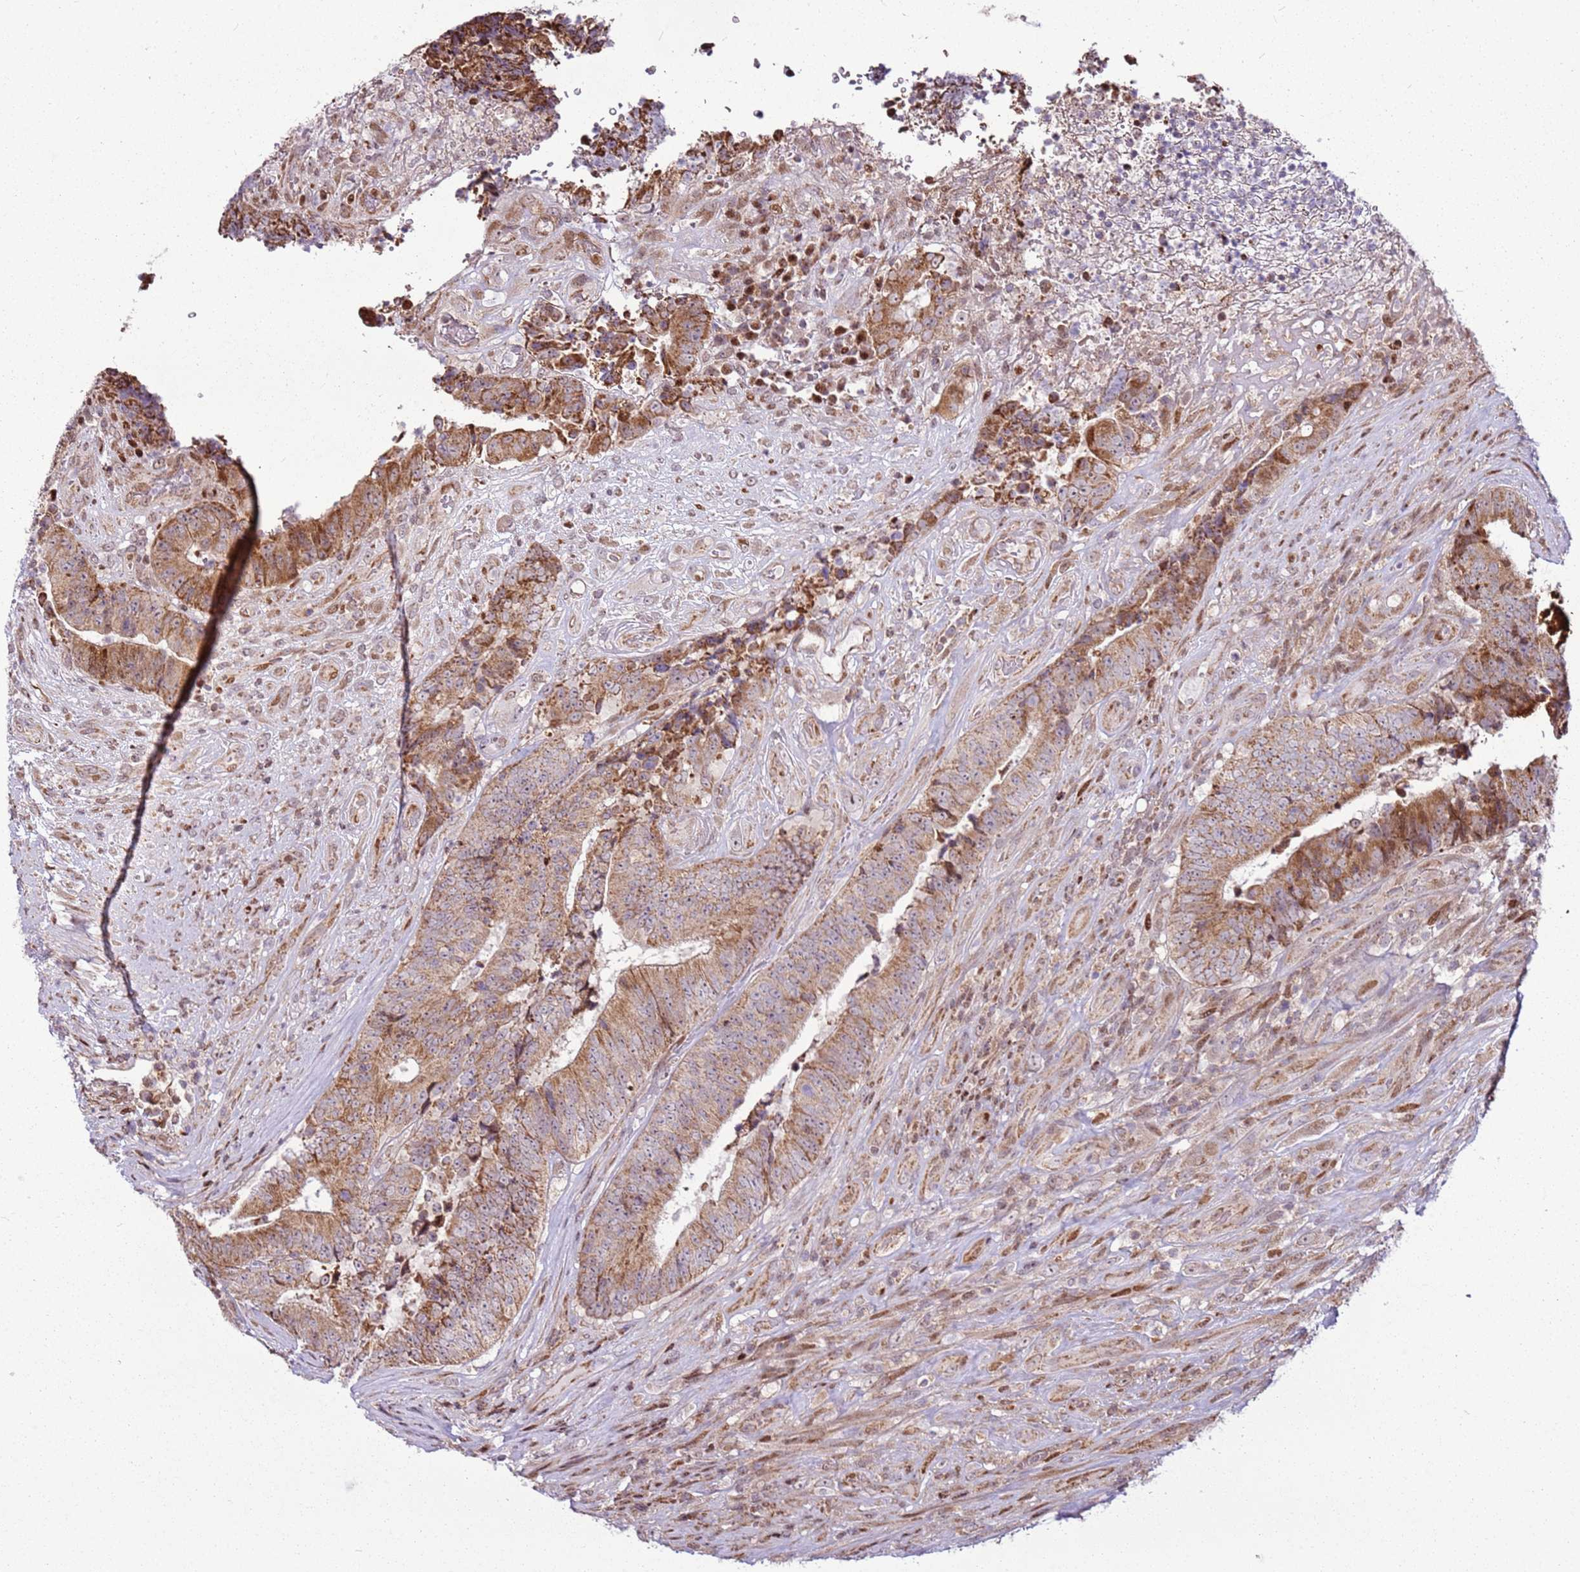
{"staining": {"intensity": "moderate", "quantity": ">75%", "location": "cytoplasmic/membranous"}, "tissue": "colorectal cancer", "cell_type": "Tumor cells", "image_type": "cancer", "snomed": [{"axis": "morphology", "description": "Adenocarcinoma, NOS"}, {"axis": "topography", "description": "Rectum"}], "caption": "This image exhibits colorectal cancer stained with immunohistochemistry (IHC) to label a protein in brown. The cytoplasmic/membranous of tumor cells show moderate positivity for the protein. Nuclei are counter-stained blue.", "gene": "PCTP", "patient": {"sex": "male", "age": 72}}